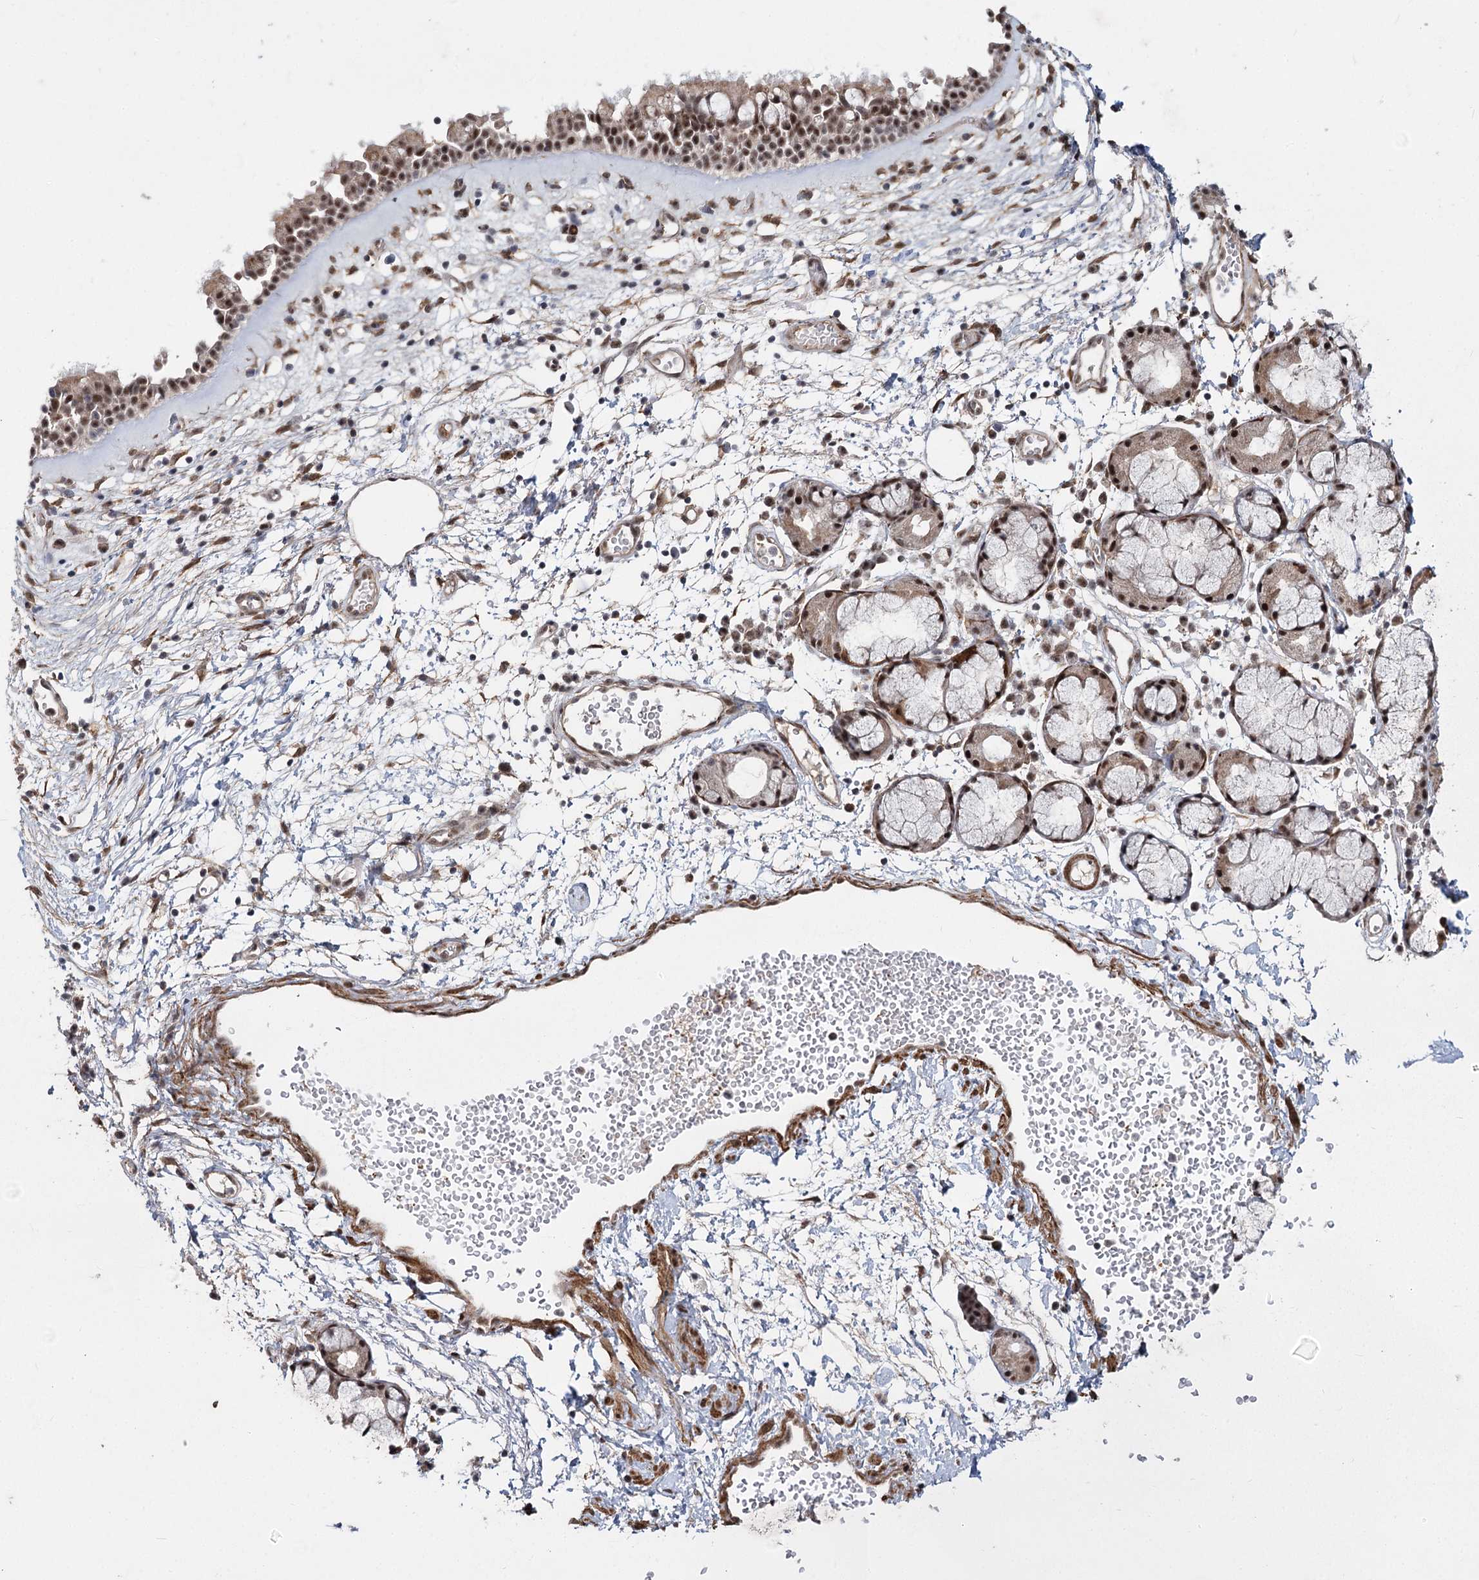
{"staining": {"intensity": "moderate", "quantity": ">75%", "location": "cytoplasmic/membranous,nuclear"}, "tissue": "nasopharynx", "cell_type": "Respiratory epithelial cells", "image_type": "normal", "snomed": [{"axis": "morphology", "description": "Normal tissue, NOS"}, {"axis": "morphology", "description": "Inflammation, NOS"}, {"axis": "topography", "description": "Nasopharynx"}], "caption": "Nasopharynx stained with DAB (3,3'-diaminobenzidine) immunohistochemistry exhibits medium levels of moderate cytoplasmic/membranous,nuclear positivity in approximately >75% of respiratory epithelial cells. (DAB IHC, brown staining for protein, blue staining for nuclei).", "gene": "ZCCHC24", "patient": {"sex": "male", "age": 70}}